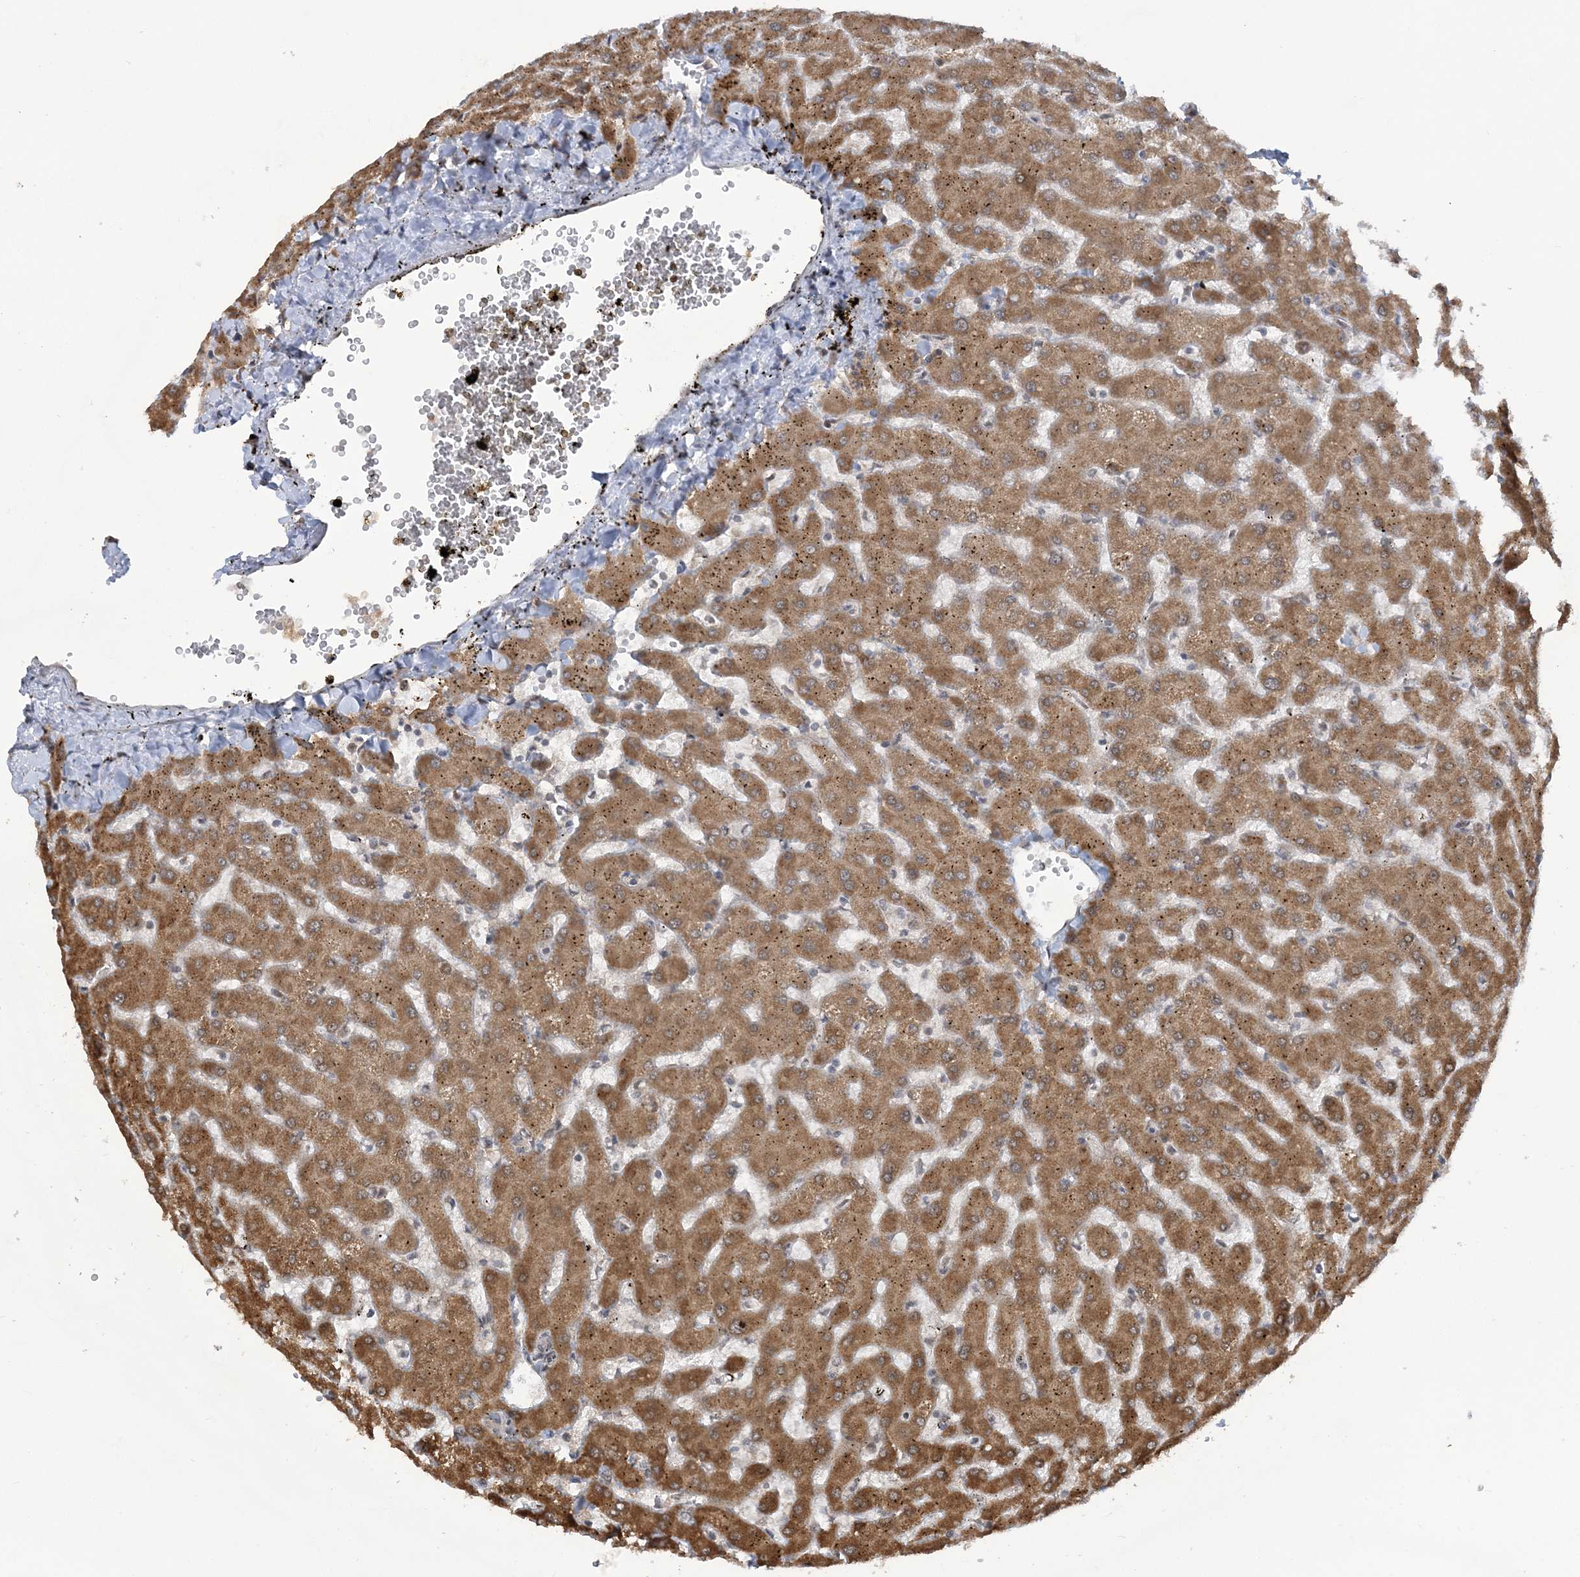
{"staining": {"intensity": "weak", "quantity": ">75%", "location": "cytoplasmic/membranous"}, "tissue": "liver", "cell_type": "Cholangiocytes", "image_type": "normal", "snomed": [{"axis": "morphology", "description": "Normal tissue, NOS"}, {"axis": "topography", "description": "Liver"}], "caption": "Unremarkable liver exhibits weak cytoplasmic/membranous positivity in about >75% of cholangiocytes (Stains: DAB in brown, nuclei in blue, Microscopy: brightfield microscopy at high magnification)..", "gene": "MRPL47", "patient": {"sex": "female", "age": 63}}